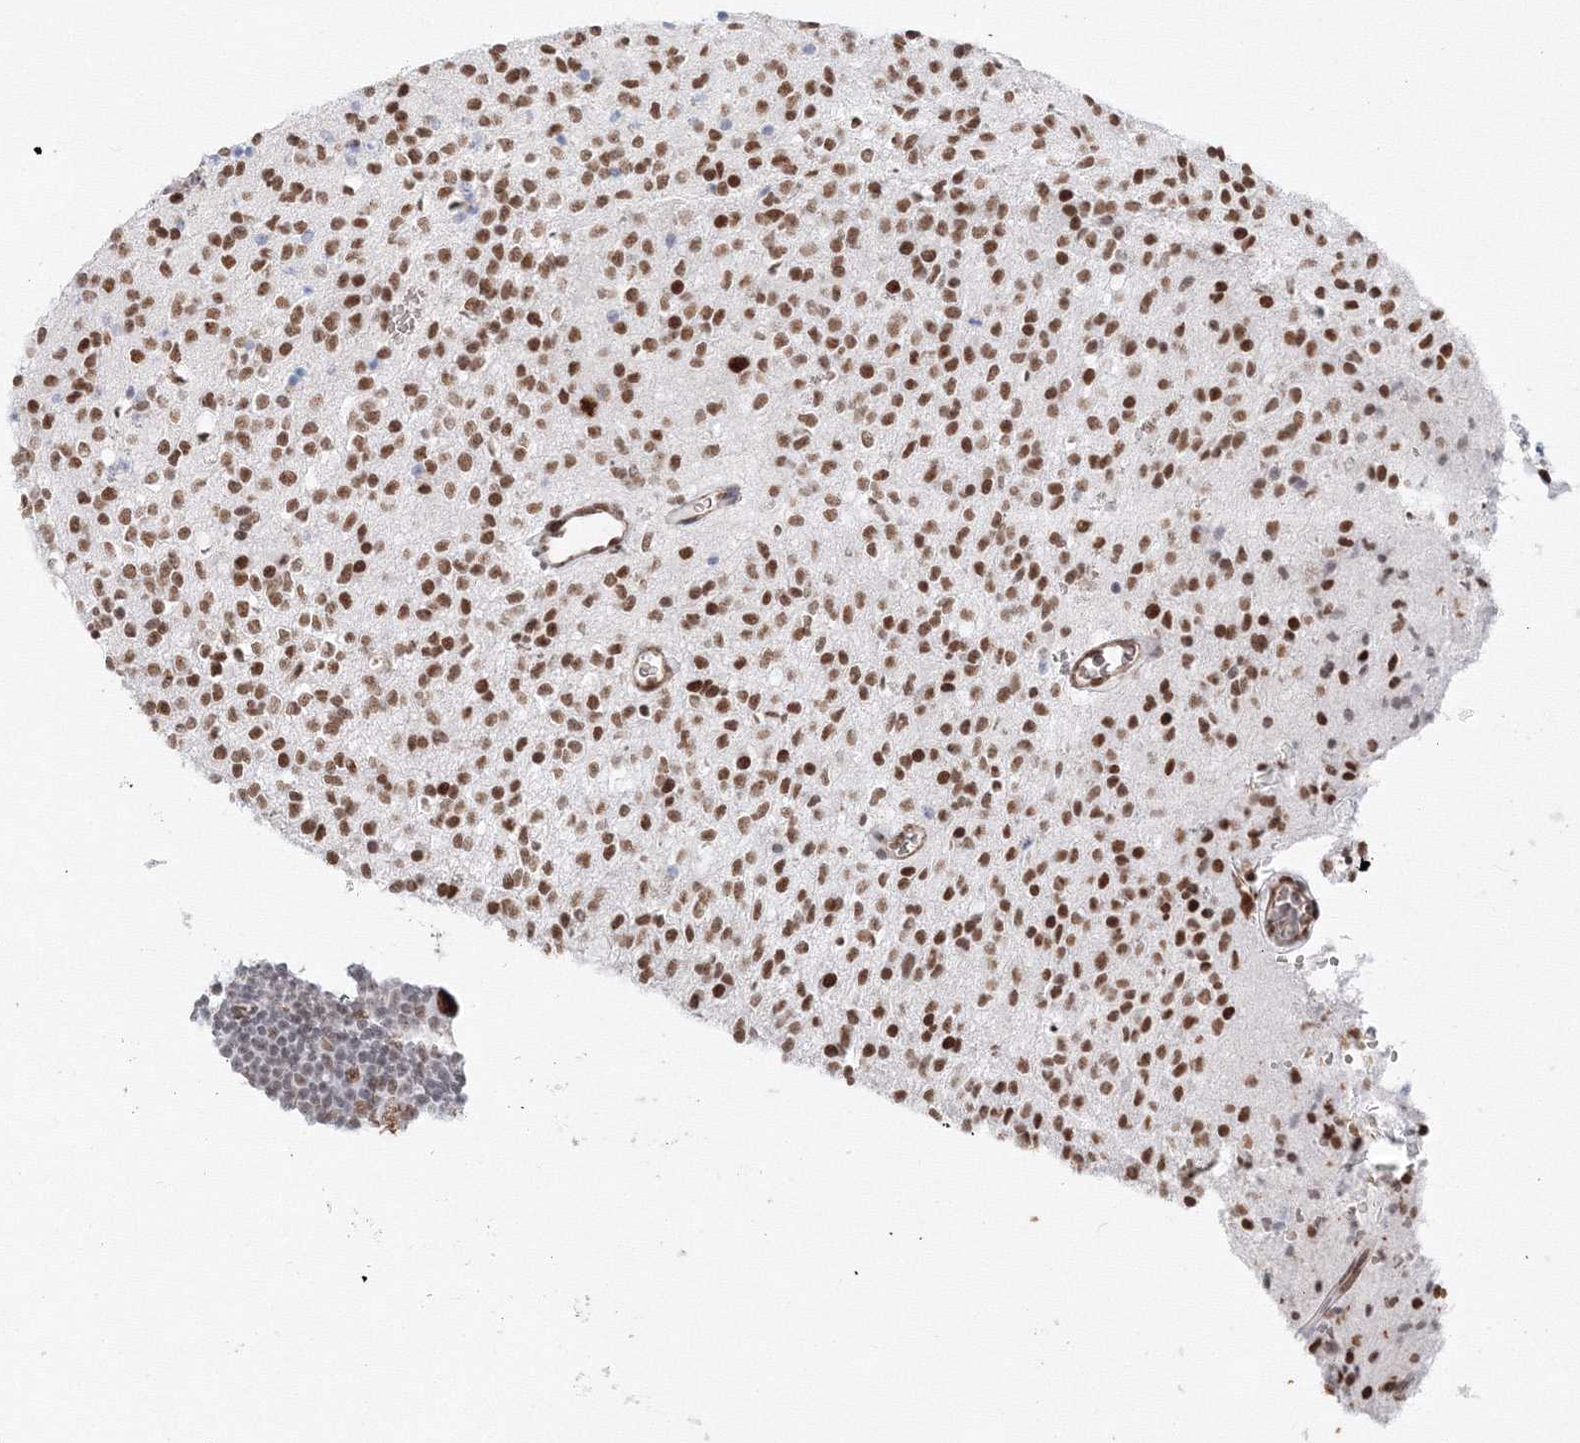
{"staining": {"intensity": "moderate", "quantity": ">75%", "location": "nuclear"}, "tissue": "glioma", "cell_type": "Tumor cells", "image_type": "cancer", "snomed": [{"axis": "morphology", "description": "Glioma, malignant, High grade"}, {"axis": "topography", "description": "Brain"}], "caption": "Protein staining of high-grade glioma (malignant) tissue reveals moderate nuclear positivity in about >75% of tumor cells.", "gene": "ZNF638", "patient": {"sex": "male", "age": 34}}